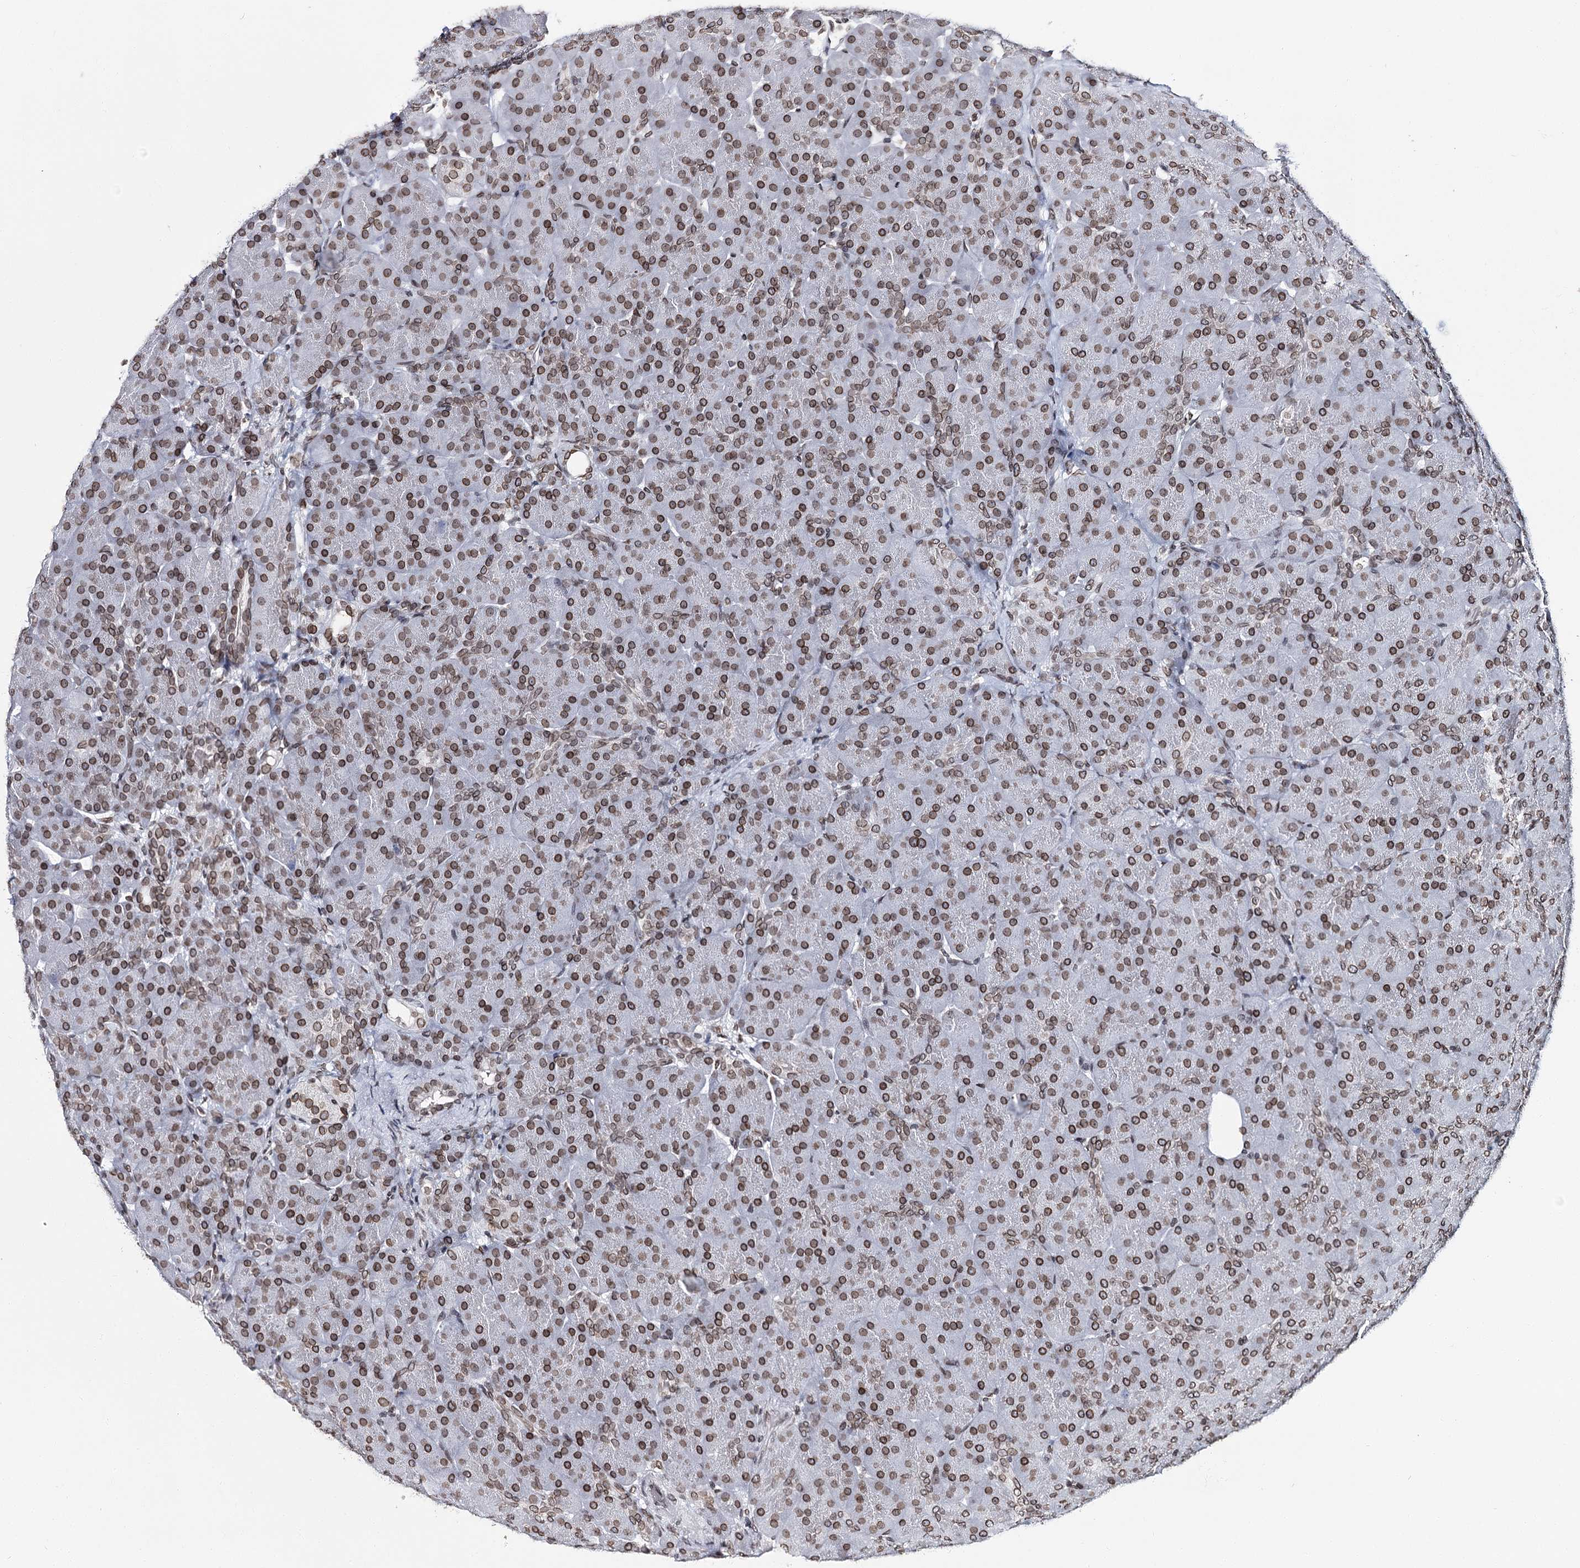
{"staining": {"intensity": "moderate", "quantity": "25%-75%", "location": "cytoplasmic/membranous,nuclear"}, "tissue": "pancreas", "cell_type": "Exocrine glandular cells", "image_type": "normal", "snomed": [{"axis": "morphology", "description": "Normal tissue, NOS"}, {"axis": "topography", "description": "Pancreas"}], "caption": "IHC image of unremarkable pancreas stained for a protein (brown), which shows medium levels of moderate cytoplasmic/membranous,nuclear positivity in approximately 25%-75% of exocrine glandular cells.", "gene": "KIAA0930", "patient": {"sex": "male", "age": 66}}